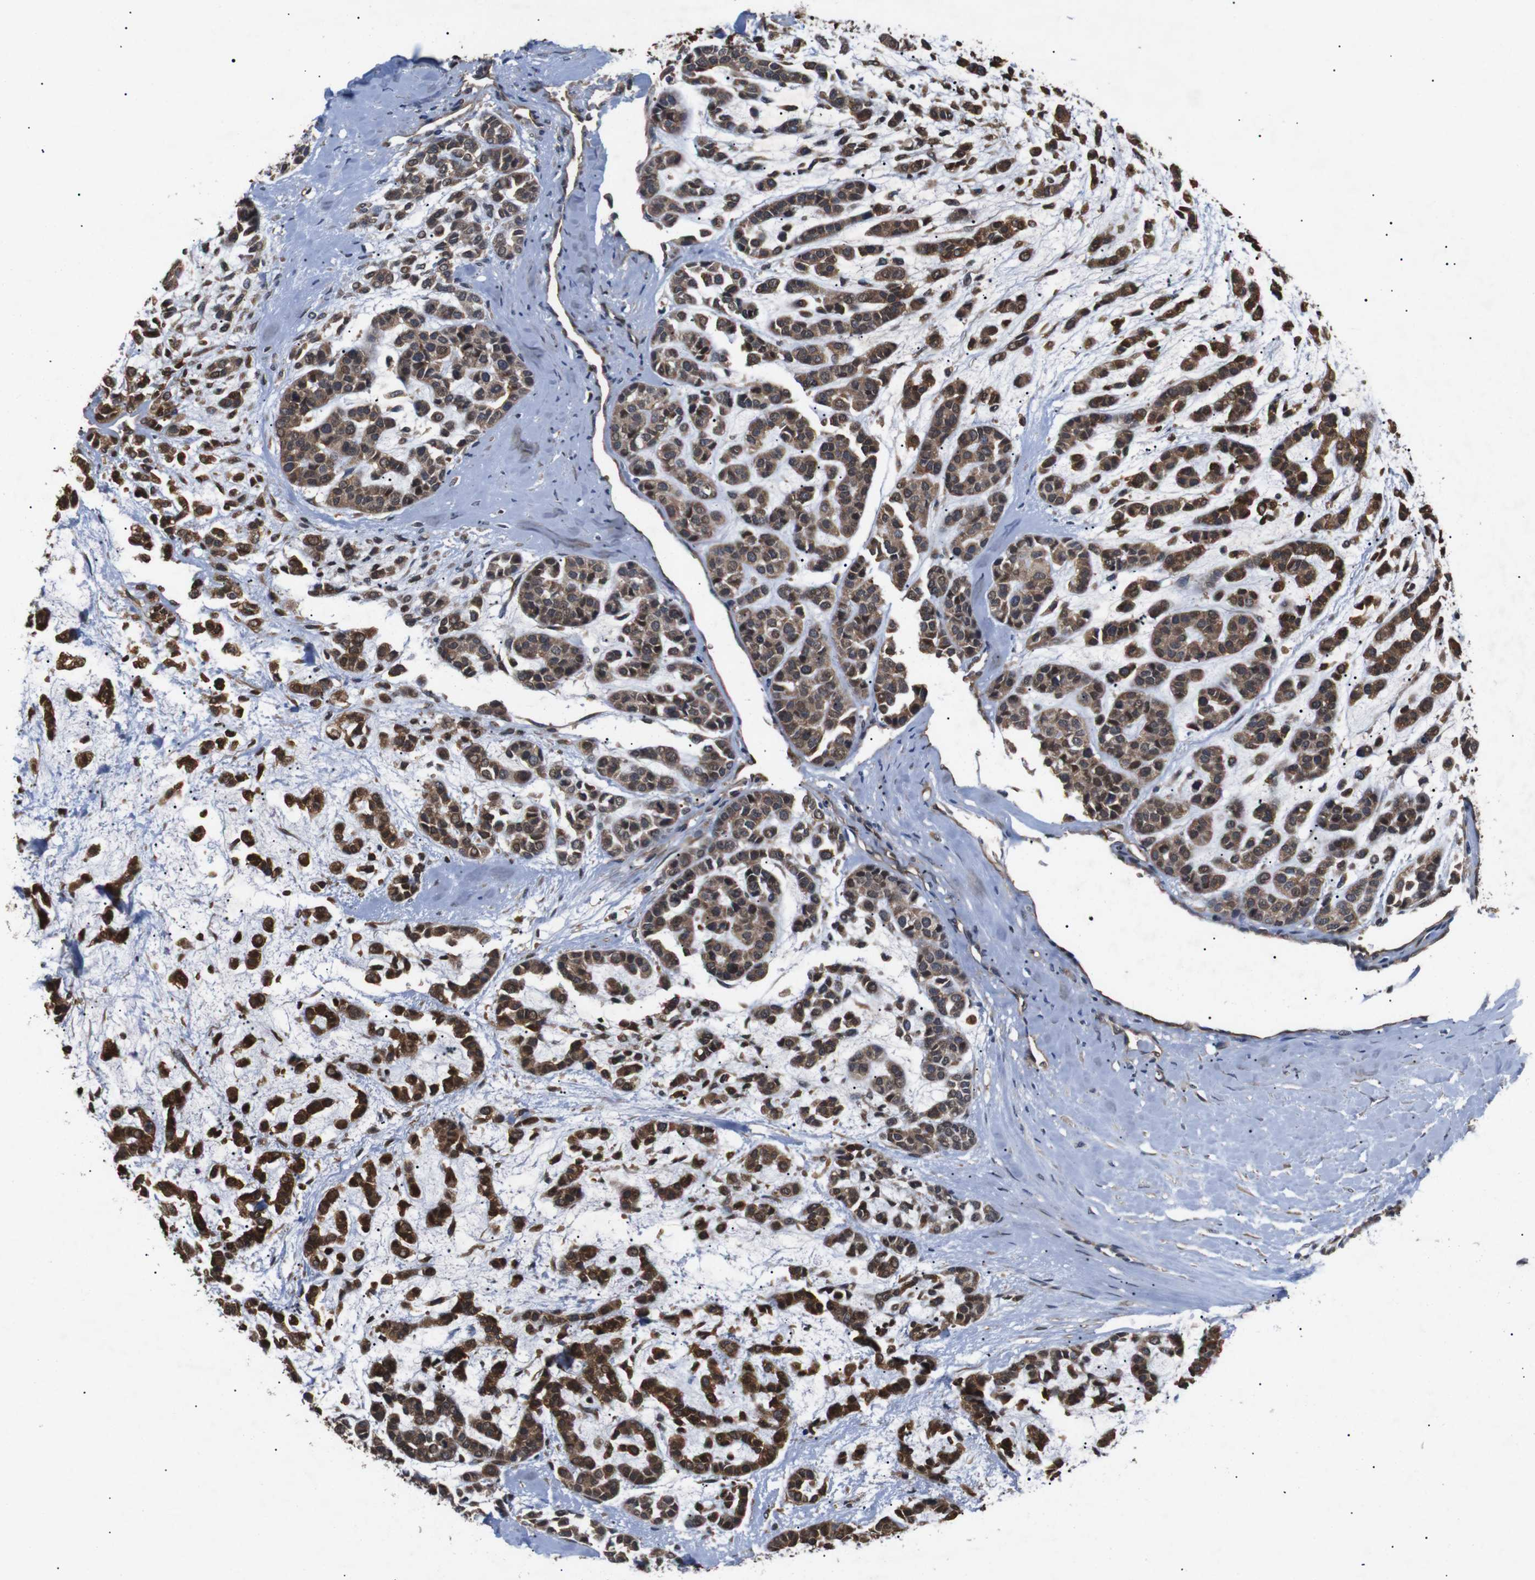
{"staining": {"intensity": "strong", "quantity": ">75%", "location": "cytoplasmic/membranous"}, "tissue": "head and neck cancer", "cell_type": "Tumor cells", "image_type": "cancer", "snomed": [{"axis": "morphology", "description": "Adenocarcinoma, NOS"}, {"axis": "morphology", "description": "Adenoma, NOS"}, {"axis": "topography", "description": "Head-Neck"}], "caption": "A high-resolution photomicrograph shows immunohistochemistry staining of adenocarcinoma (head and neck), which reveals strong cytoplasmic/membranous expression in approximately >75% of tumor cells.", "gene": "DDR1", "patient": {"sex": "female", "age": 55}}